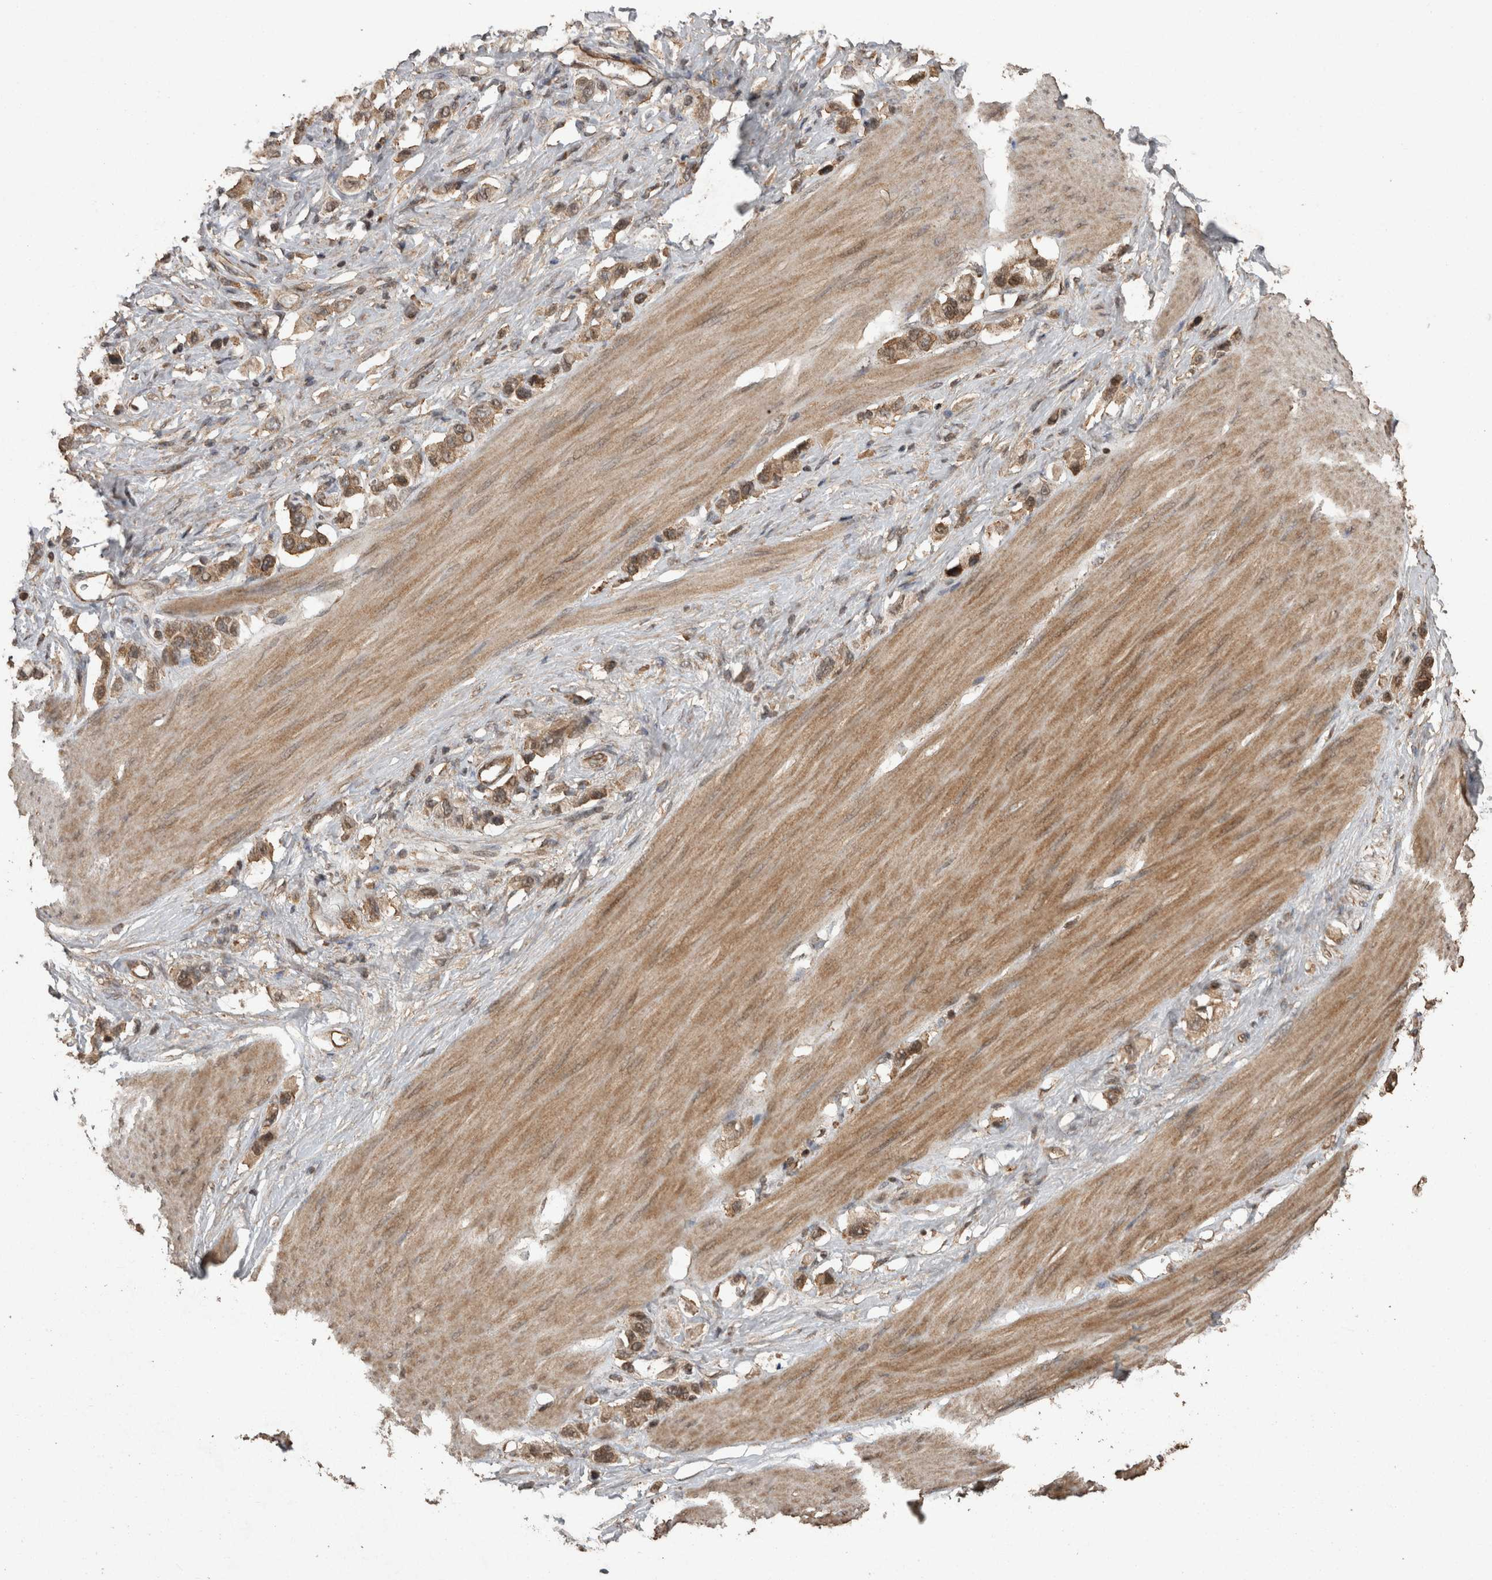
{"staining": {"intensity": "moderate", "quantity": ">75%", "location": "cytoplasmic/membranous"}, "tissue": "stomach cancer", "cell_type": "Tumor cells", "image_type": "cancer", "snomed": [{"axis": "morphology", "description": "Adenocarcinoma, NOS"}, {"axis": "topography", "description": "Stomach"}], "caption": "Immunohistochemistry staining of stomach adenocarcinoma, which displays medium levels of moderate cytoplasmic/membranous staining in about >75% of tumor cells indicating moderate cytoplasmic/membranous protein positivity. The staining was performed using DAB (3,3'-diaminobenzidine) (brown) for protein detection and nuclei were counterstained in hematoxylin (blue).", "gene": "PINK1", "patient": {"sex": "female", "age": 65}}